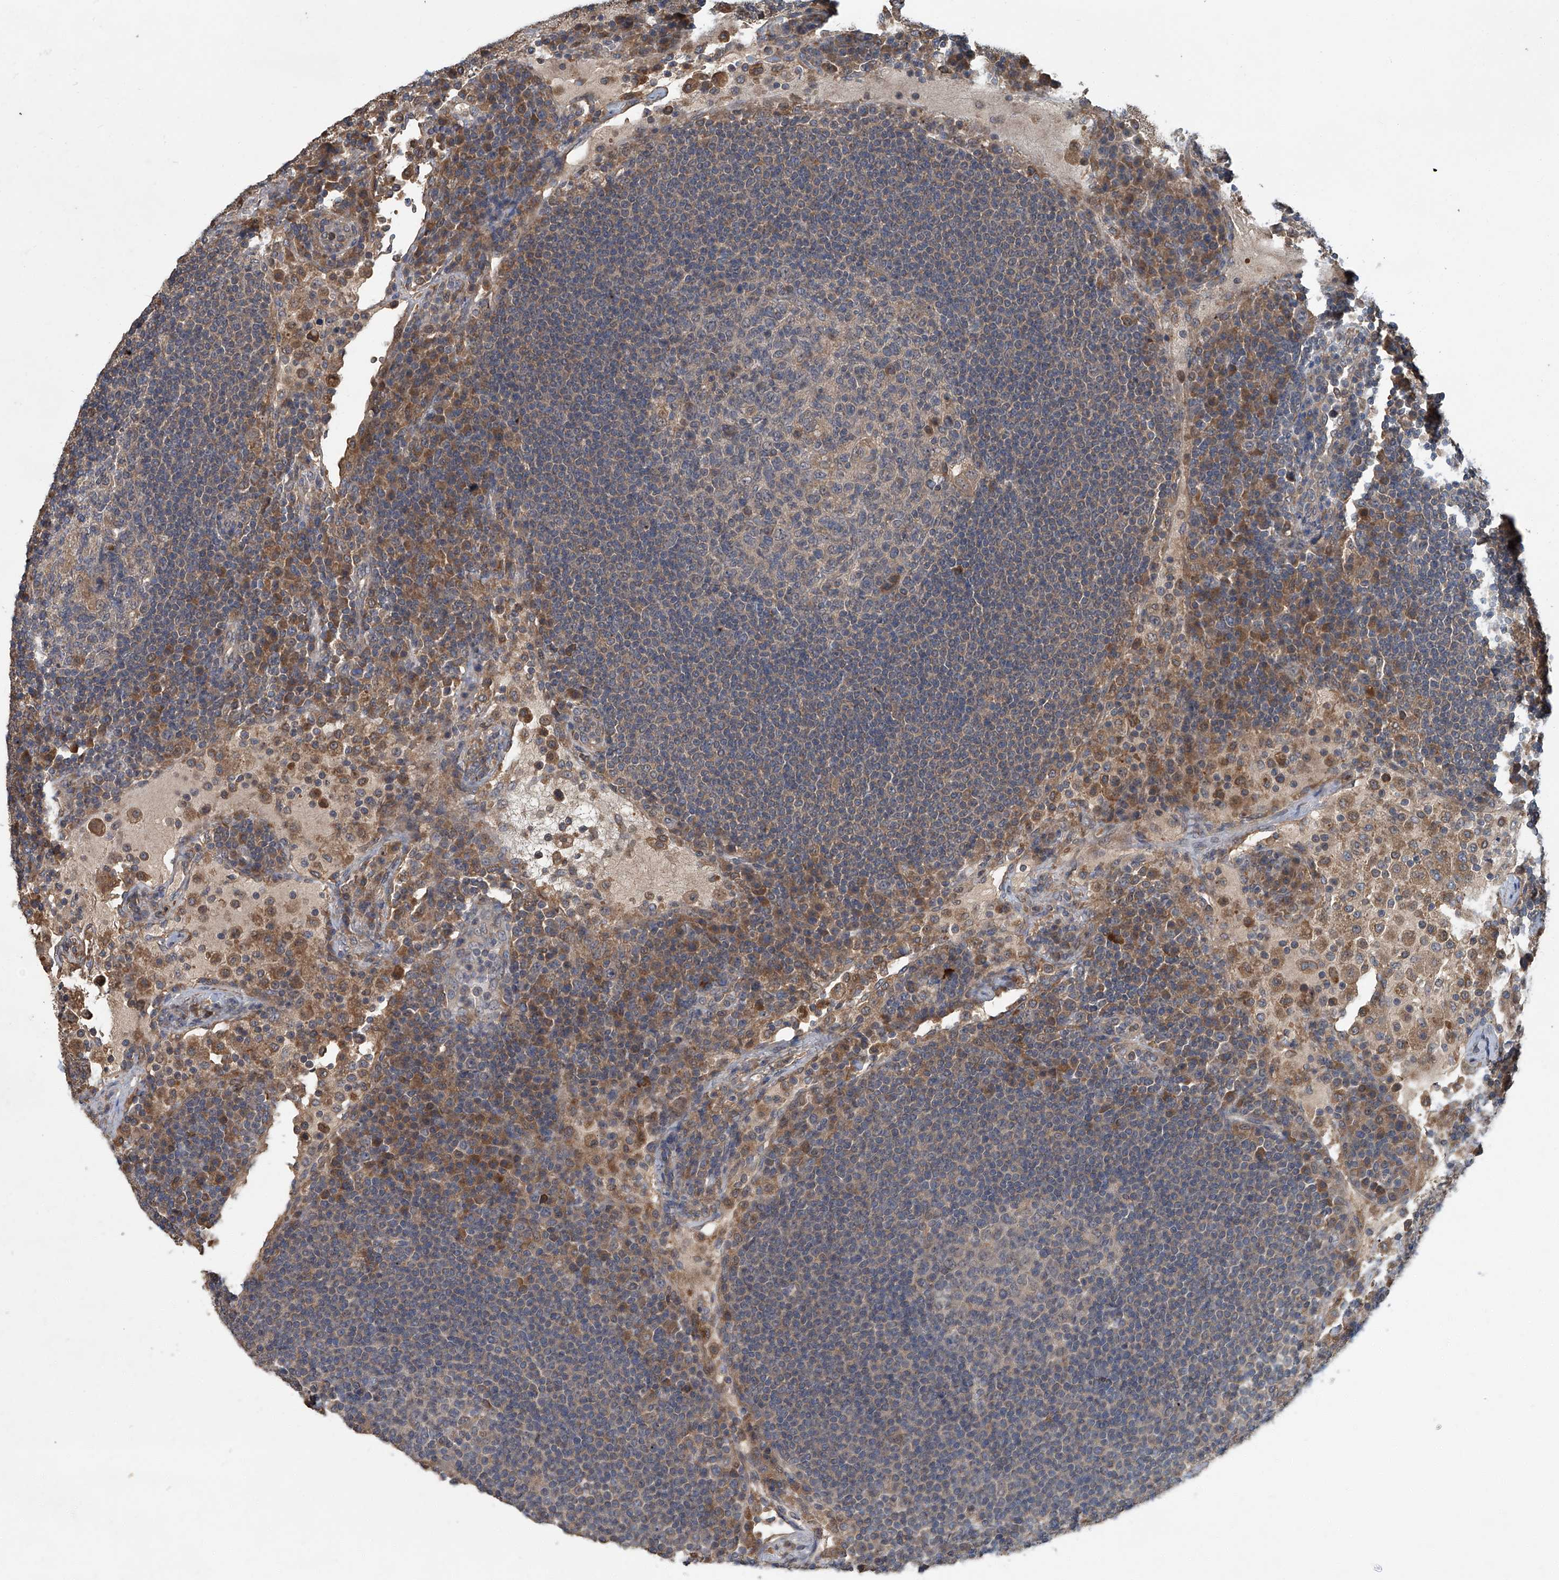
{"staining": {"intensity": "weak", "quantity": "<25%", "location": "cytoplasmic/membranous"}, "tissue": "lymph node", "cell_type": "Germinal center cells", "image_type": "normal", "snomed": [{"axis": "morphology", "description": "Normal tissue, NOS"}, {"axis": "topography", "description": "Lymph node"}], "caption": "A high-resolution image shows immunohistochemistry staining of benign lymph node, which demonstrates no significant expression in germinal center cells.", "gene": "ANKRD34A", "patient": {"sex": "female", "age": 53}}